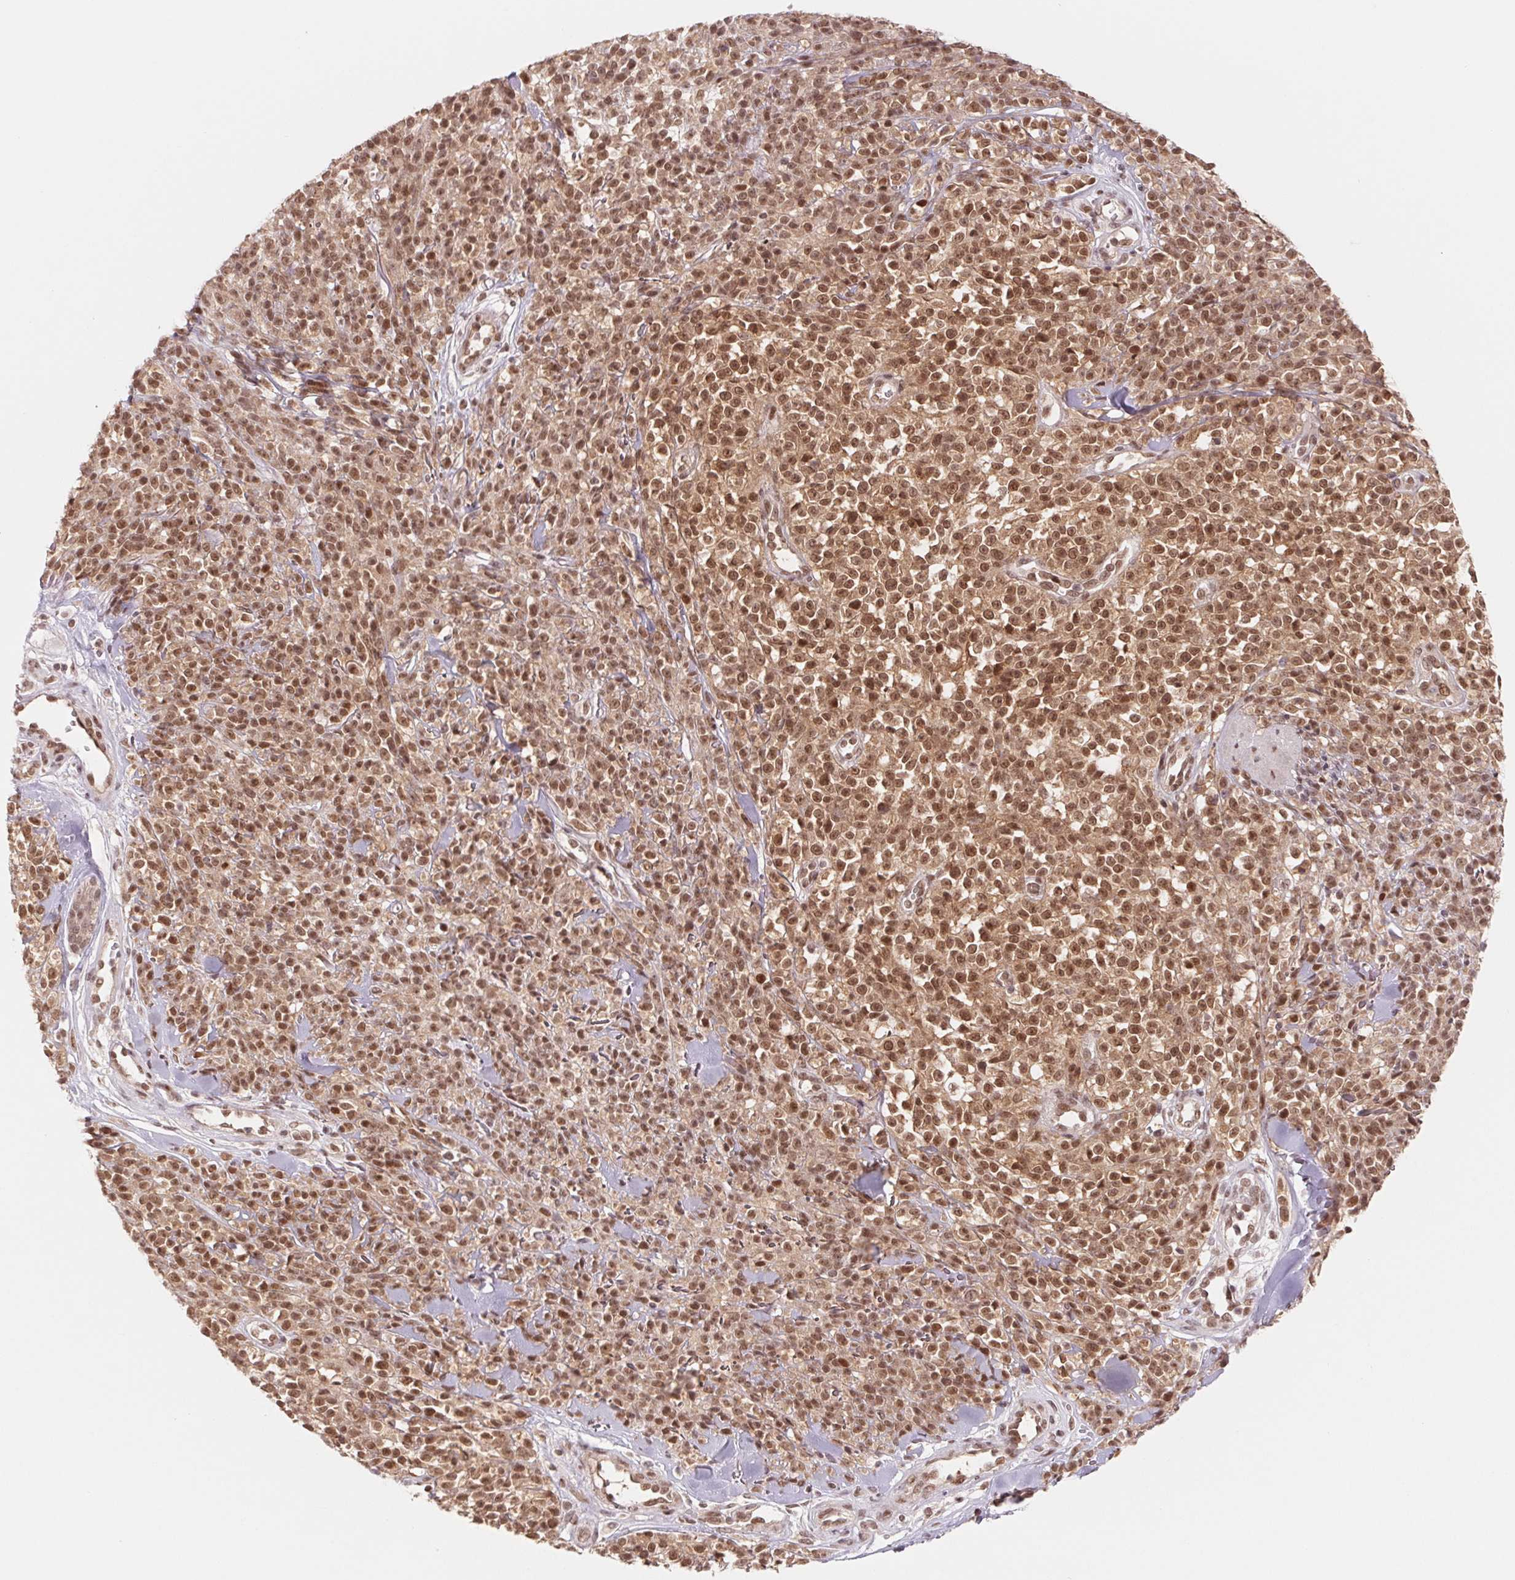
{"staining": {"intensity": "moderate", "quantity": ">75%", "location": "cytoplasmic/membranous,nuclear"}, "tissue": "melanoma", "cell_type": "Tumor cells", "image_type": "cancer", "snomed": [{"axis": "morphology", "description": "Malignant melanoma, NOS"}, {"axis": "topography", "description": "Skin"}, {"axis": "topography", "description": "Skin of trunk"}], "caption": "Tumor cells exhibit medium levels of moderate cytoplasmic/membranous and nuclear positivity in about >75% of cells in melanoma.", "gene": "DNAJB6", "patient": {"sex": "male", "age": 74}}